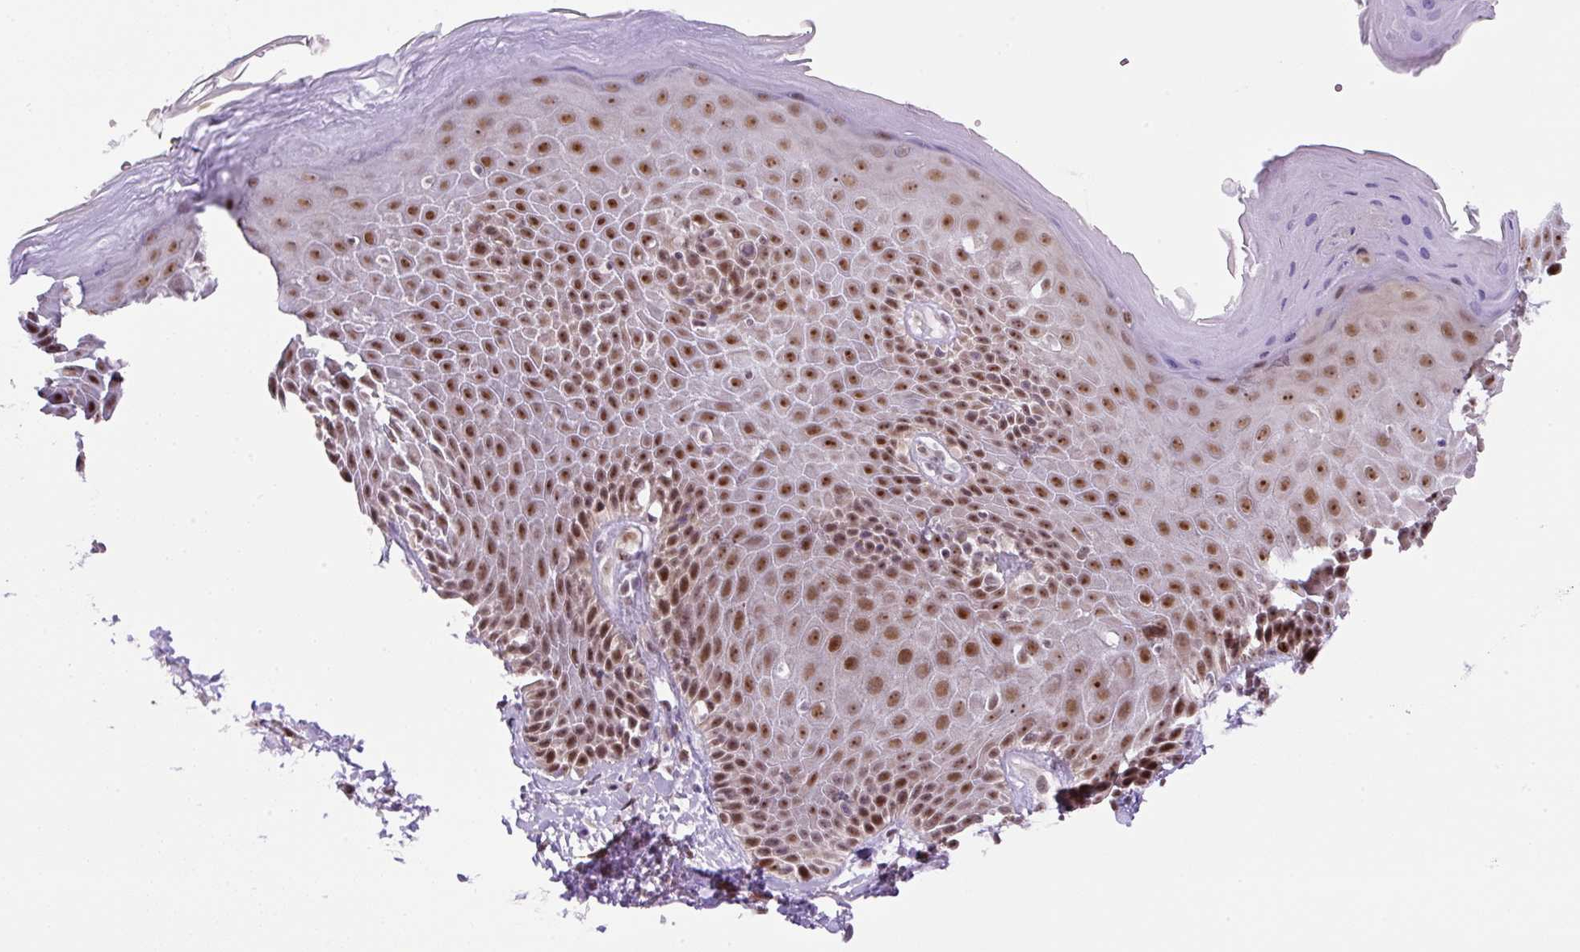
{"staining": {"intensity": "strong", "quantity": ">75%", "location": "nuclear"}, "tissue": "skin", "cell_type": "Epidermal cells", "image_type": "normal", "snomed": [{"axis": "morphology", "description": "Normal tissue, NOS"}, {"axis": "topography", "description": "Peripheral nerve tissue"}], "caption": "Skin stained for a protein displays strong nuclear positivity in epidermal cells. (brown staining indicates protein expression, while blue staining denotes nuclei).", "gene": "TAF1A", "patient": {"sex": "male", "age": 51}}